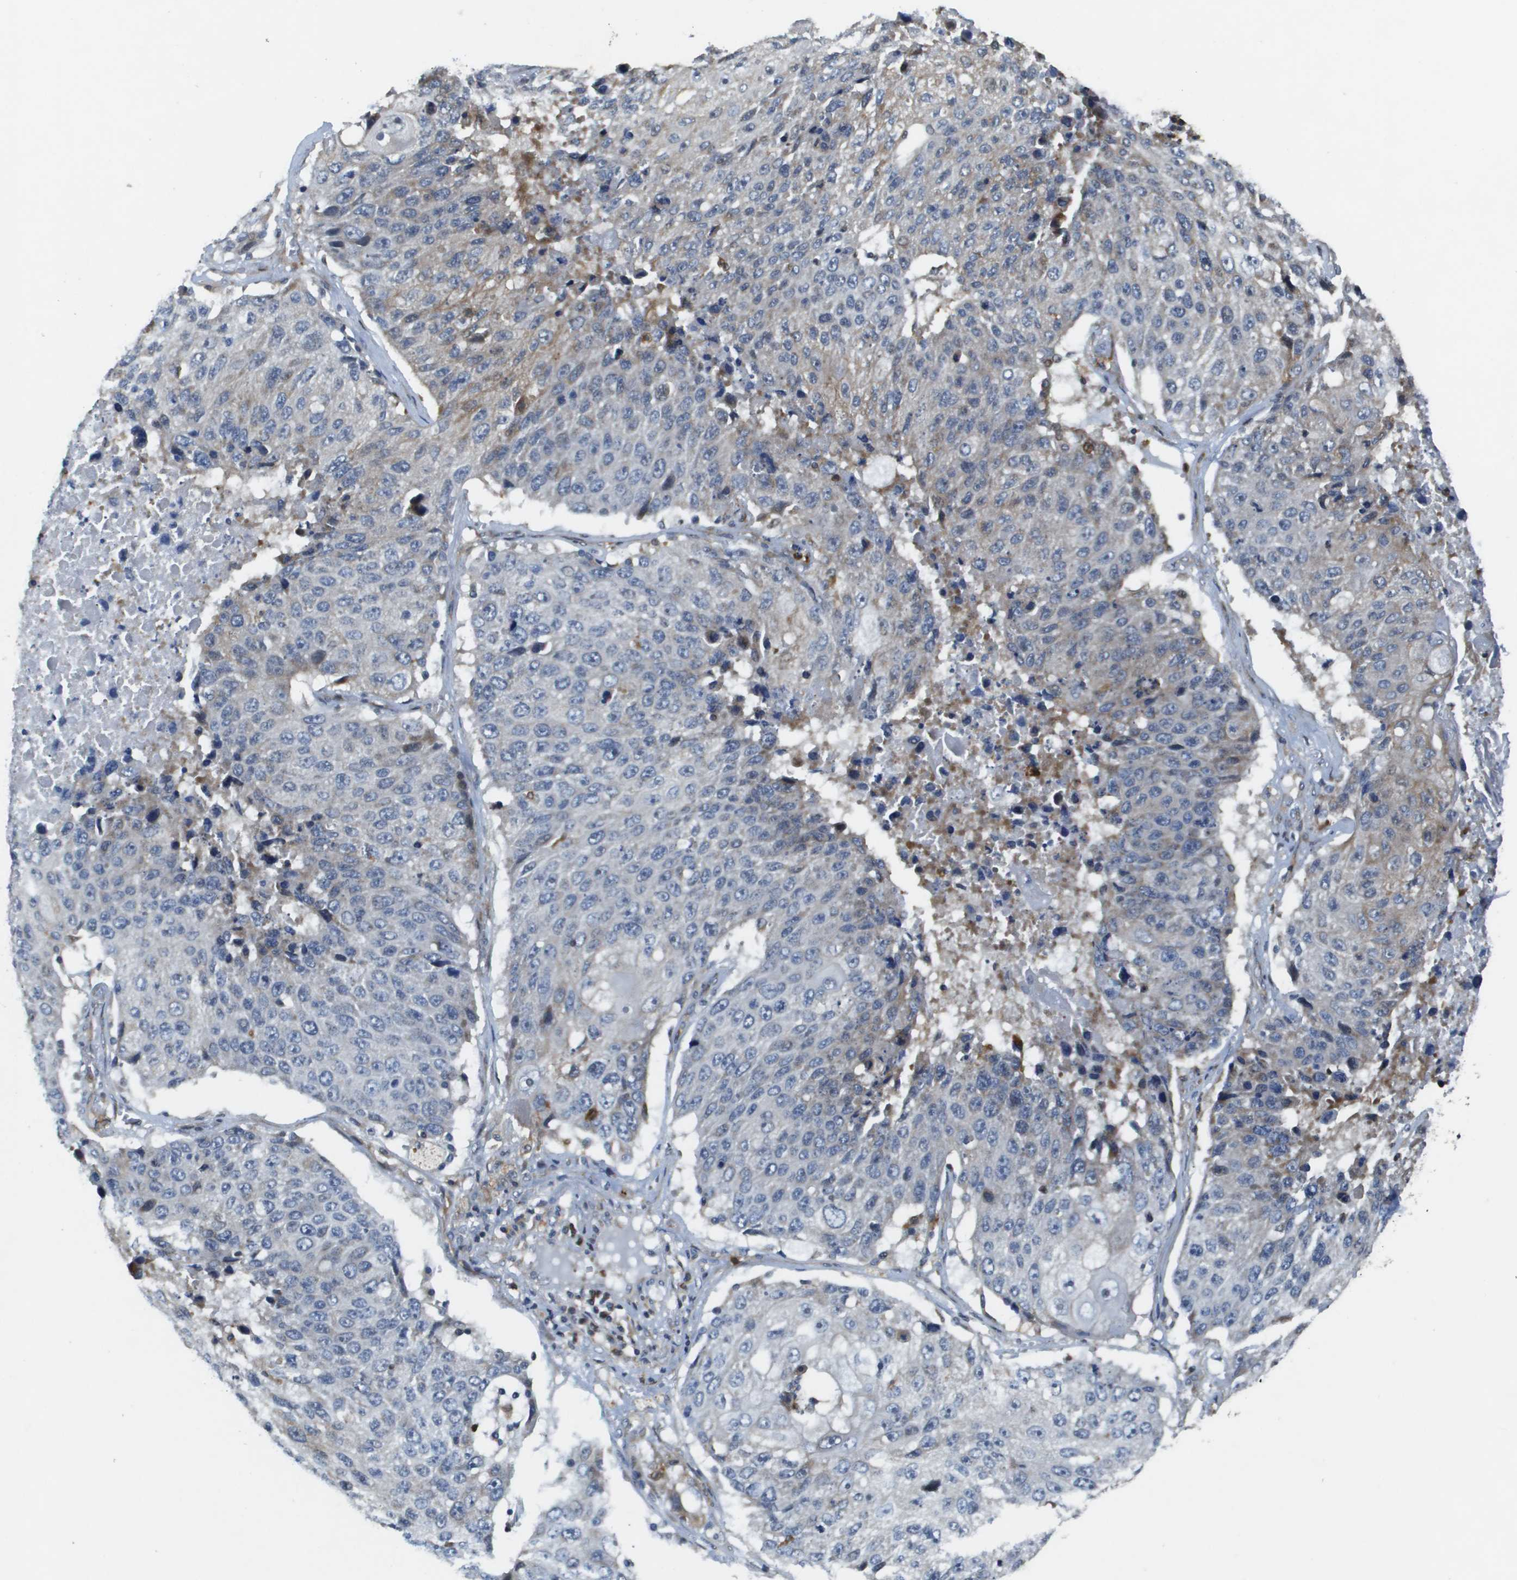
{"staining": {"intensity": "moderate", "quantity": "<25%", "location": "cytoplasmic/membranous"}, "tissue": "lung cancer", "cell_type": "Tumor cells", "image_type": "cancer", "snomed": [{"axis": "morphology", "description": "Squamous cell carcinoma, NOS"}, {"axis": "topography", "description": "Lung"}], "caption": "DAB (3,3'-diaminobenzidine) immunohistochemical staining of human lung cancer exhibits moderate cytoplasmic/membranous protein expression in about <25% of tumor cells. (brown staining indicates protein expression, while blue staining denotes nuclei).", "gene": "SCN4B", "patient": {"sex": "male", "age": 61}}